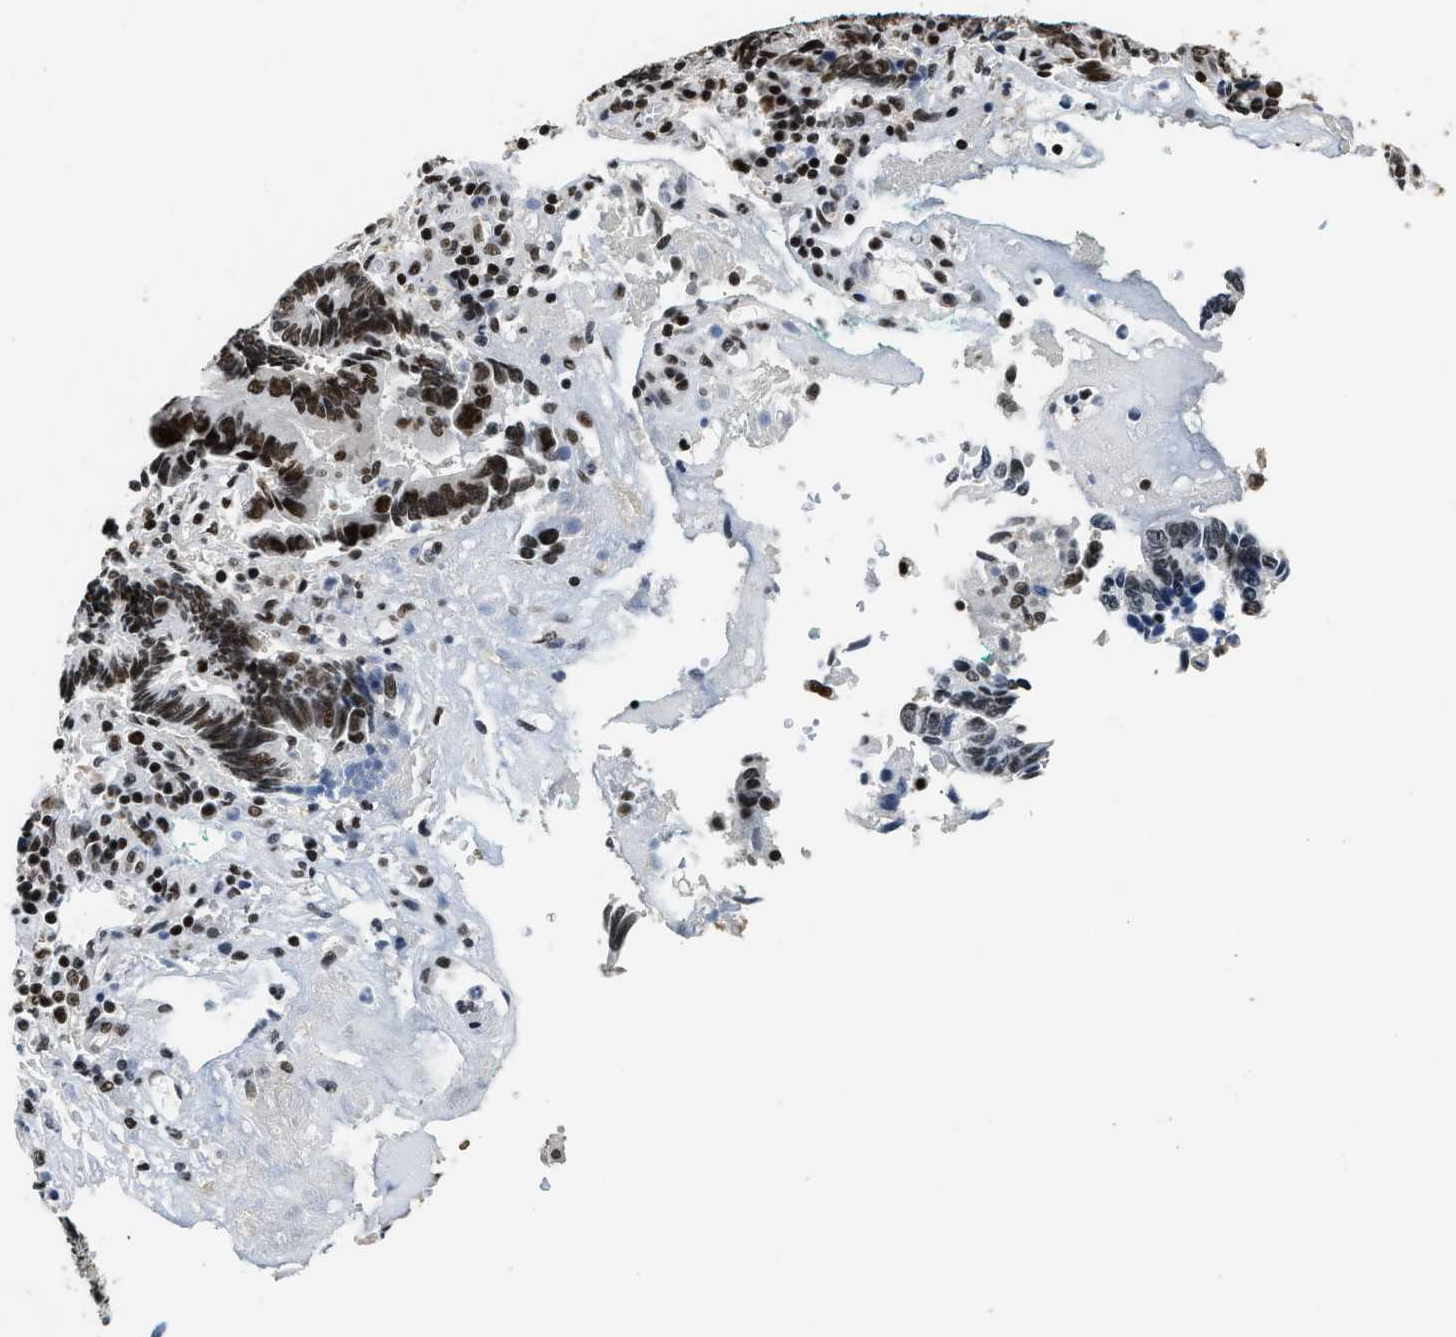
{"staining": {"intensity": "moderate", "quantity": ">75%", "location": "nuclear"}, "tissue": "pancreatic cancer", "cell_type": "Tumor cells", "image_type": "cancer", "snomed": [{"axis": "morphology", "description": "Adenocarcinoma, NOS"}, {"axis": "topography", "description": "Pancreas"}], "caption": "Protein staining of pancreatic cancer (adenocarcinoma) tissue shows moderate nuclear positivity in approximately >75% of tumor cells.", "gene": "RAD21", "patient": {"sex": "female", "age": 70}}